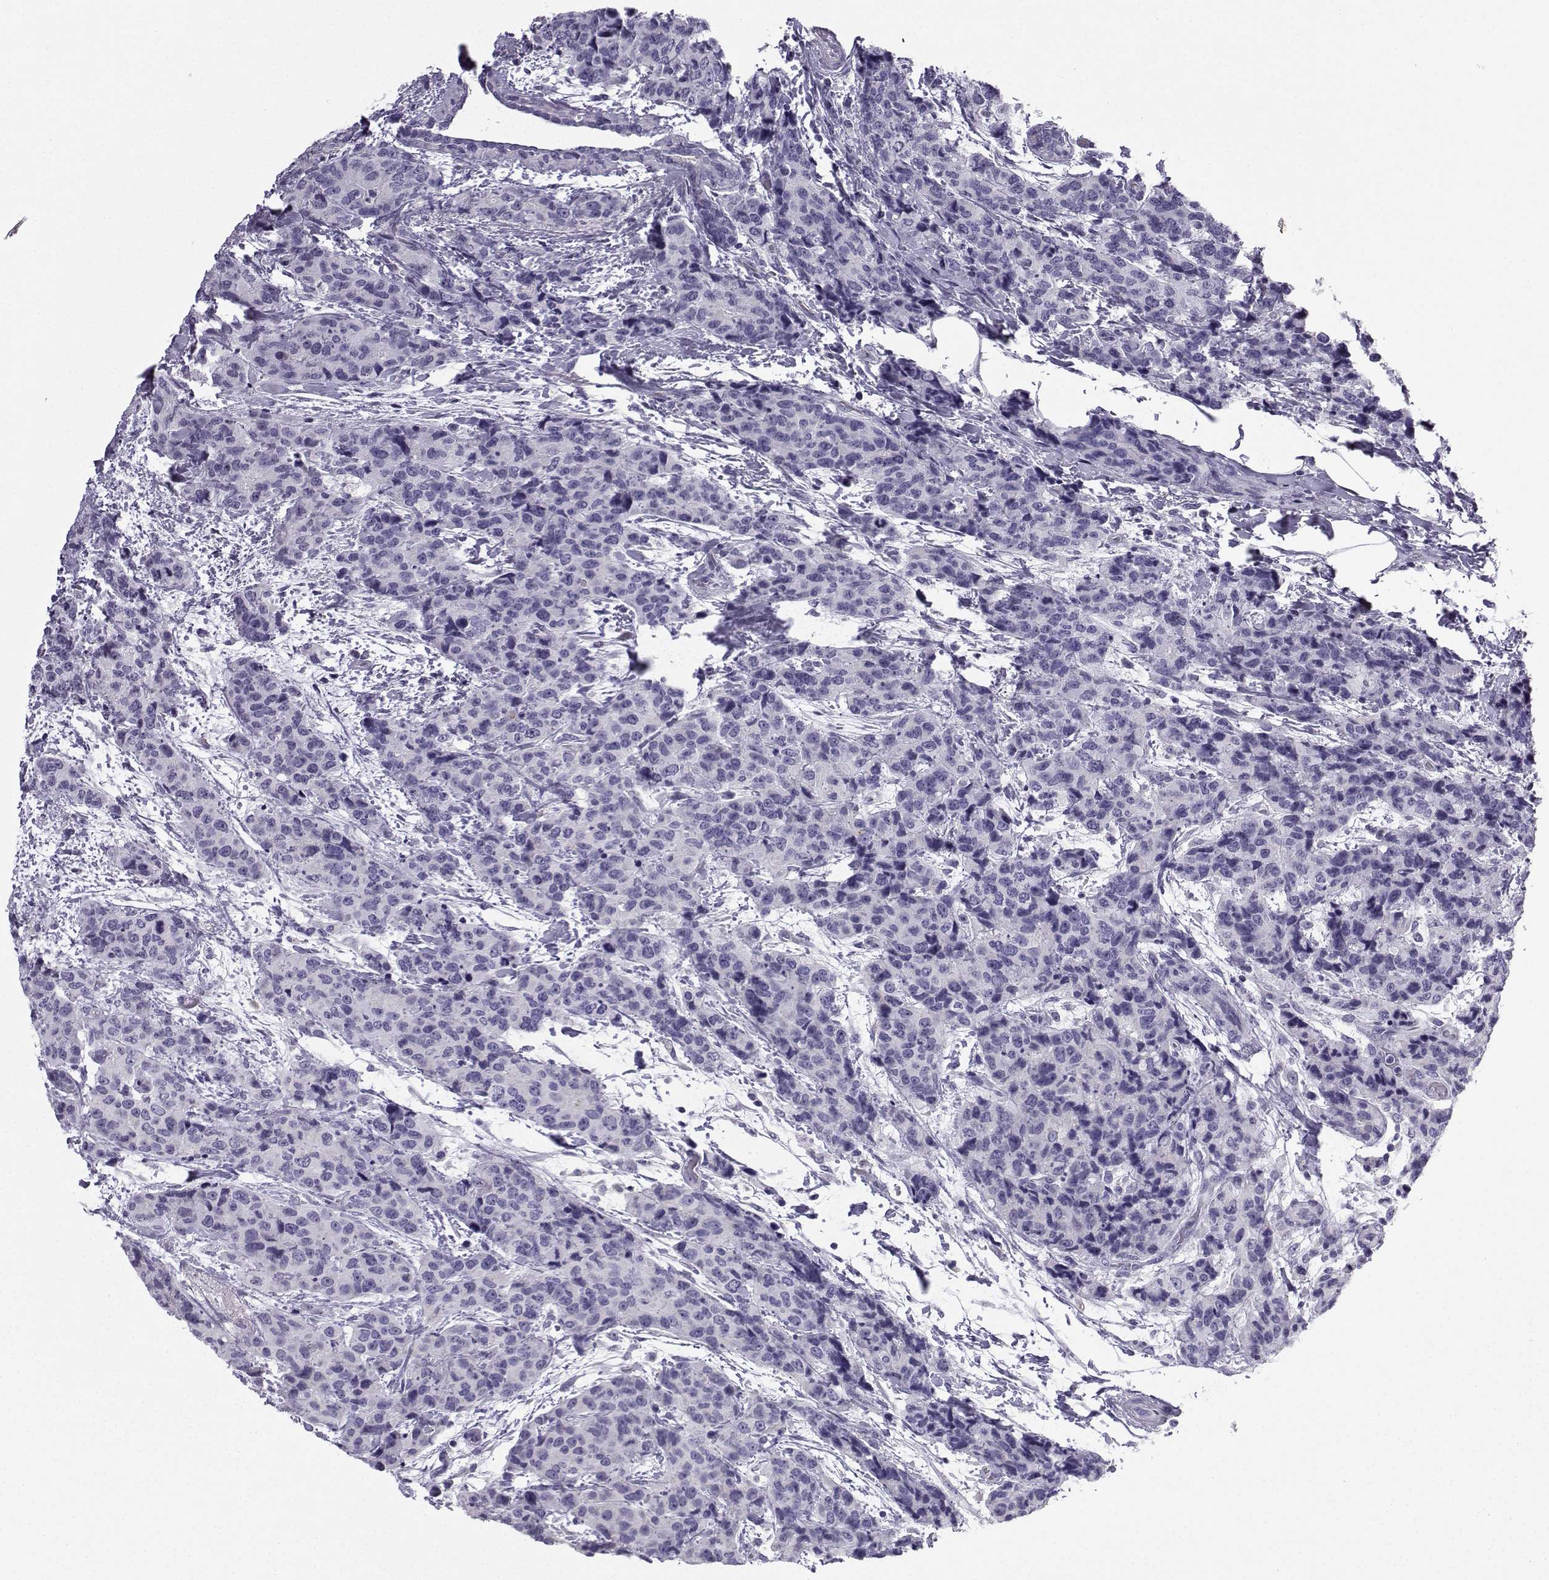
{"staining": {"intensity": "negative", "quantity": "none", "location": "none"}, "tissue": "breast cancer", "cell_type": "Tumor cells", "image_type": "cancer", "snomed": [{"axis": "morphology", "description": "Lobular carcinoma"}, {"axis": "topography", "description": "Breast"}], "caption": "The micrograph displays no staining of tumor cells in lobular carcinoma (breast).", "gene": "ZBTB8B", "patient": {"sex": "female", "age": 59}}